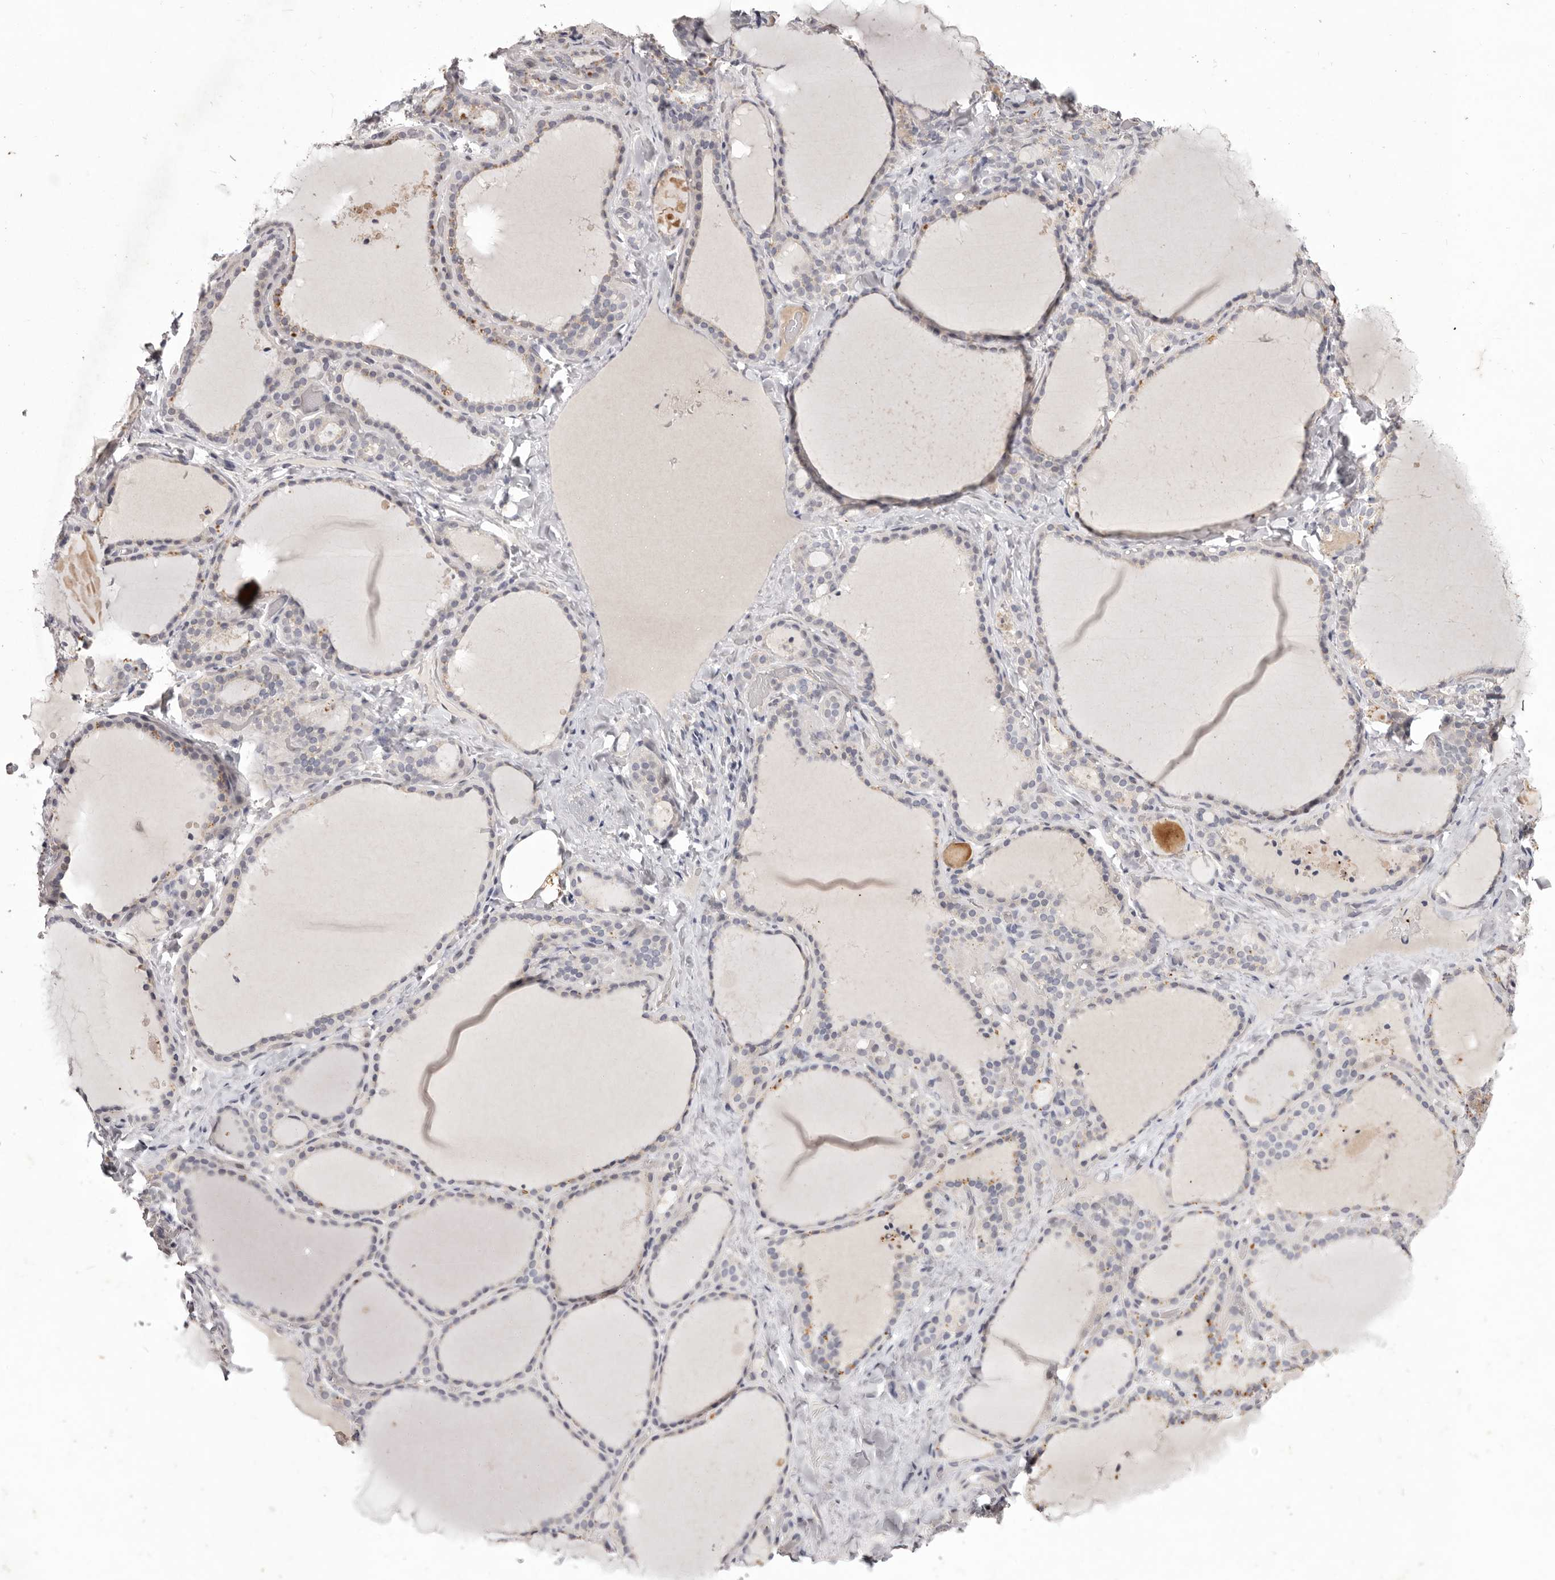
{"staining": {"intensity": "weak", "quantity": "<25%", "location": "cytoplasmic/membranous"}, "tissue": "thyroid gland", "cell_type": "Glandular cells", "image_type": "normal", "snomed": [{"axis": "morphology", "description": "Normal tissue, NOS"}, {"axis": "topography", "description": "Thyroid gland"}], "caption": "The immunohistochemistry histopathology image has no significant positivity in glandular cells of thyroid gland. The staining was performed using DAB (3,3'-diaminobenzidine) to visualize the protein expression in brown, while the nuclei were stained in blue with hematoxylin (Magnification: 20x).", "gene": "GARNL3", "patient": {"sex": "female", "age": 22}}